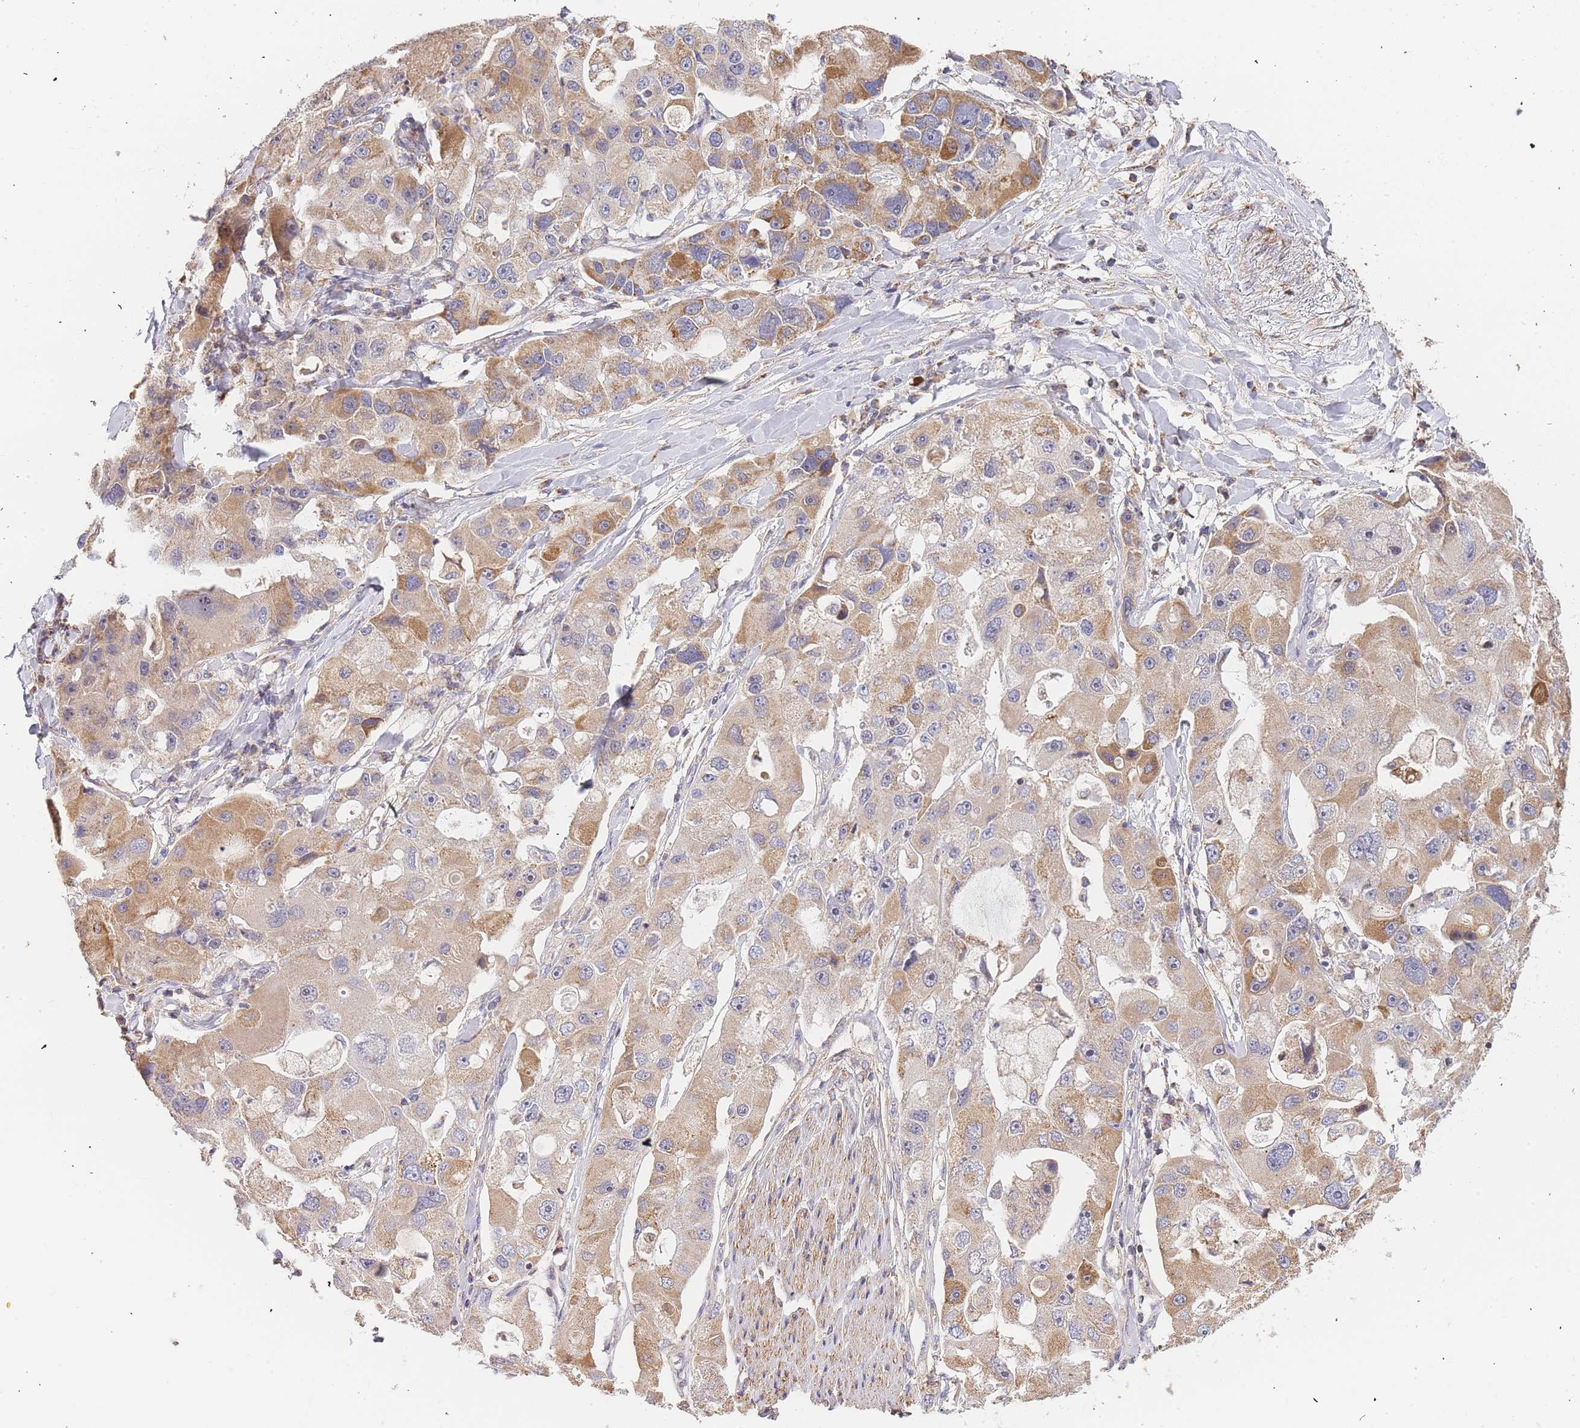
{"staining": {"intensity": "moderate", "quantity": ">75%", "location": "cytoplasmic/membranous"}, "tissue": "lung cancer", "cell_type": "Tumor cells", "image_type": "cancer", "snomed": [{"axis": "morphology", "description": "Adenocarcinoma, NOS"}, {"axis": "topography", "description": "Lung"}], "caption": "Protein analysis of adenocarcinoma (lung) tissue shows moderate cytoplasmic/membranous expression in approximately >75% of tumor cells.", "gene": "ADCY9", "patient": {"sex": "female", "age": 54}}